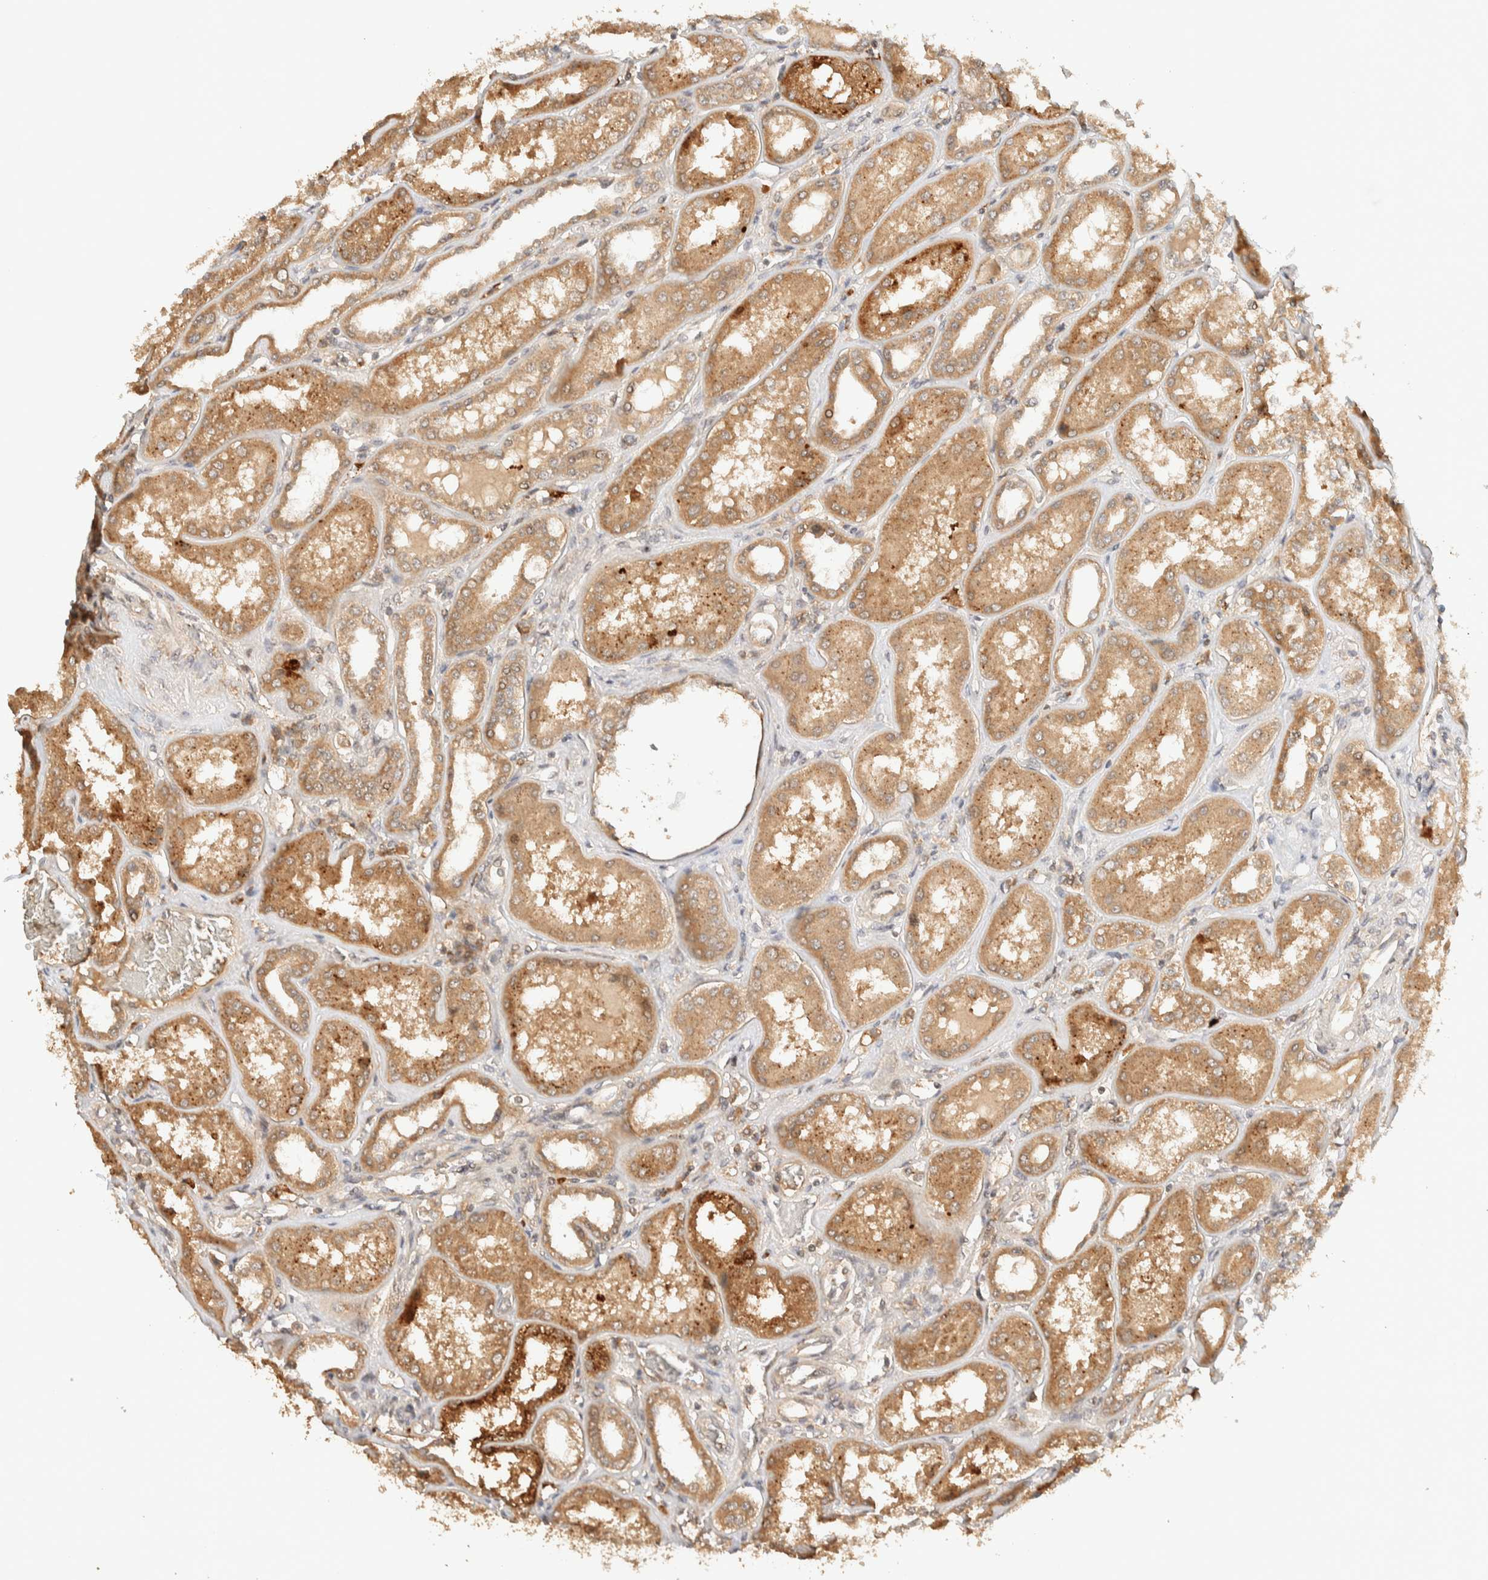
{"staining": {"intensity": "moderate", "quantity": "<25%", "location": "cytoplasmic/membranous,nuclear"}, "tissue": "kidney", "cell_type": "Cells in glomeruli", "image_type": "normal", "snomed": [{"axis": "morphology", "description": "Normal tissue, NOS"}, {"axis": "topography", "description": "Kidney"}], "caption": "DAB immunohistochemical staining of benign kidney displays moderate cytoplasmic/membranous,nuclear protein staining in about <25% of cells in glomeruli.", "gene": "ZBTB34", "patient": {"sex": "female", "age": 56}}